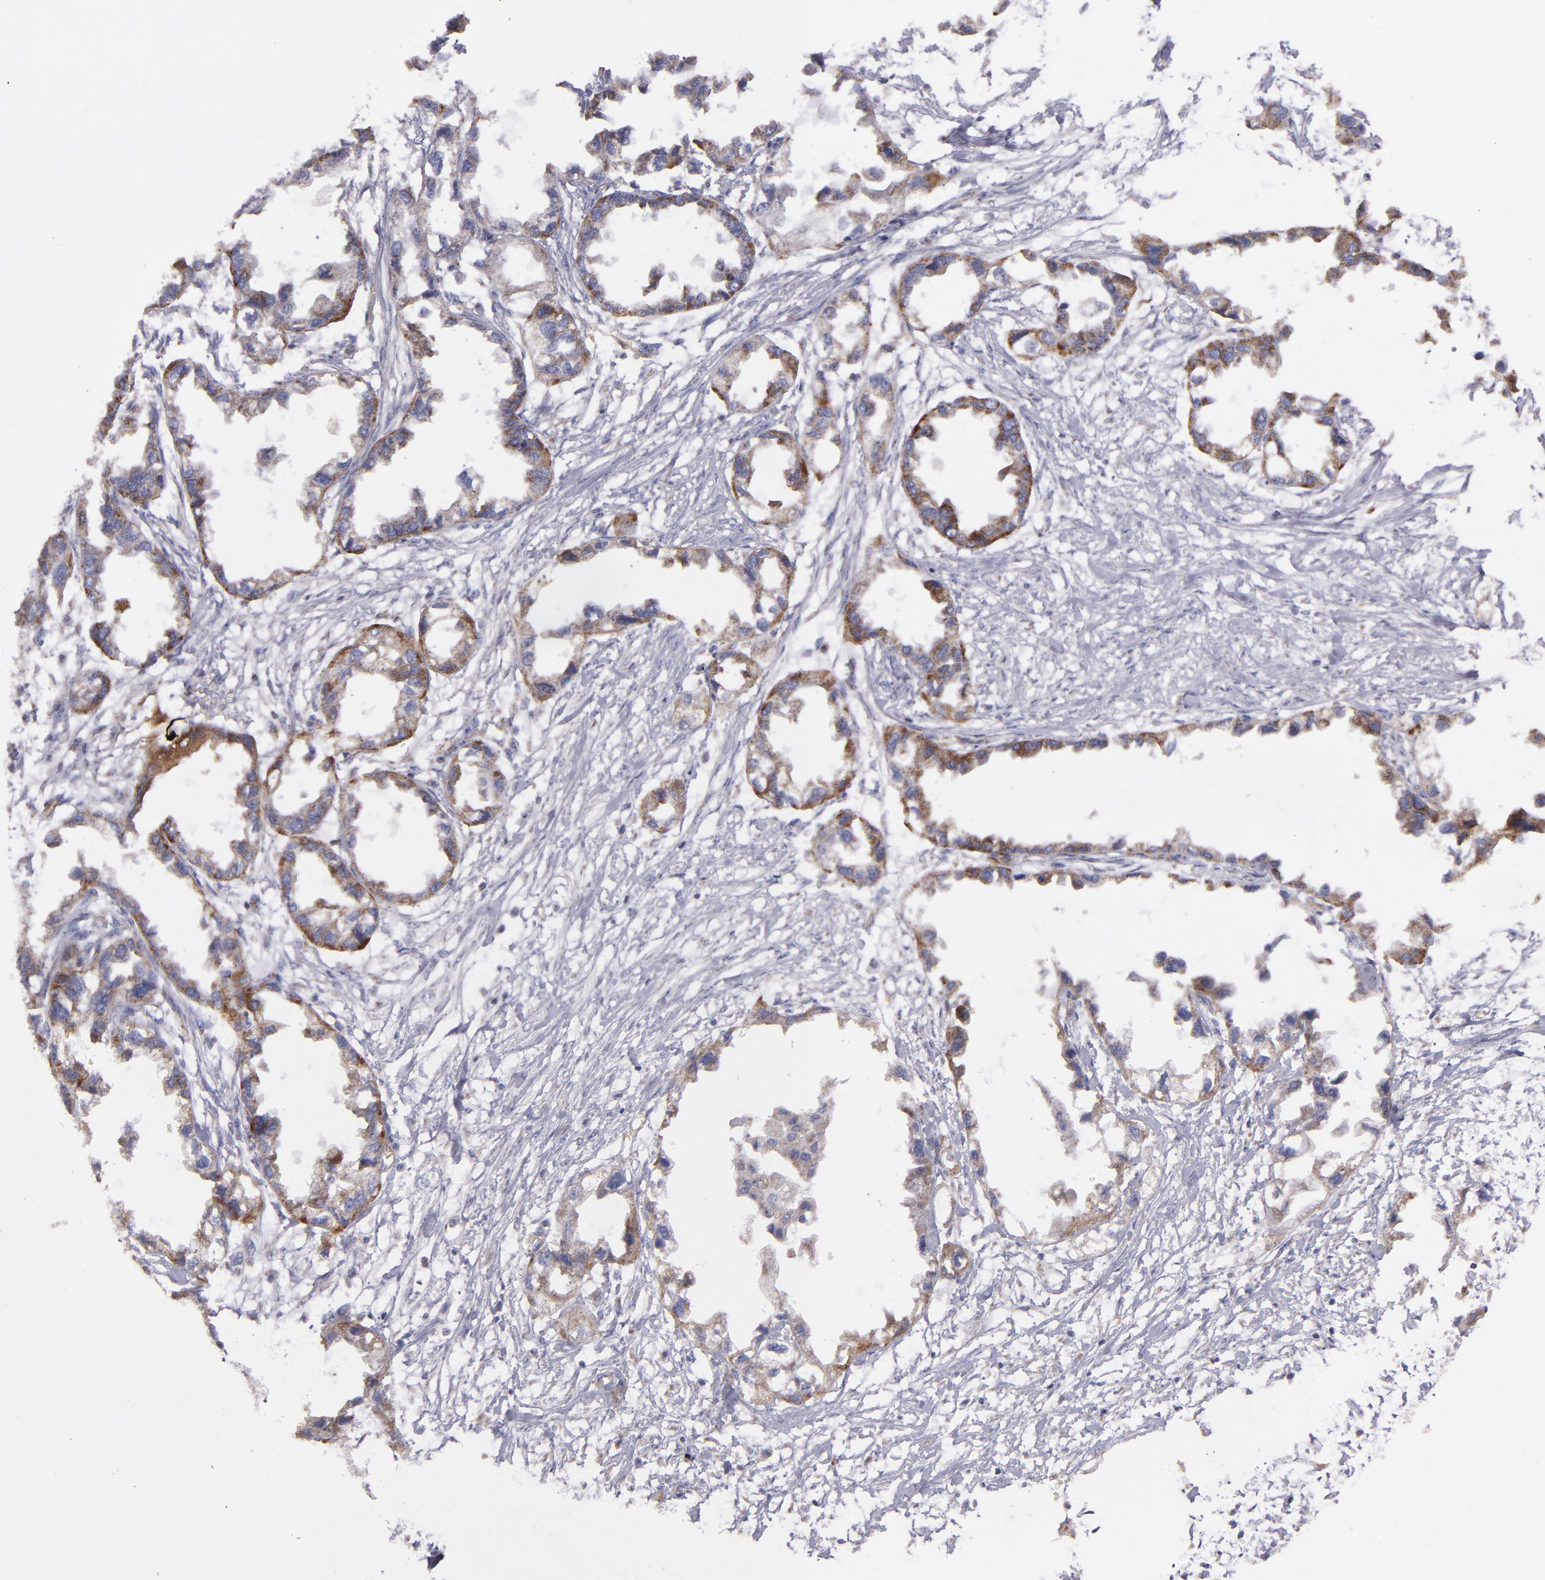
{"staining": {"intensity": "moderate", "quantity": ">75%", "location": "cytoplasmic/membranous"}, "tissue": "endometrial cancer", "cell_type": "Tumor cells", "image_type": "cancer", "snomed": [{"axis": "morphology", "description": "Adenocarcinoma, NOS"}, {"axis": "topography", "description": "Endometrium"}], "caption": "Human endometrial cancer stained with a brown dye reveals moderate cytoplasmic/membranous positive expression in approximately >75% of tumor cells.", "gene": "CLTA", "patient": {"sex": "female", "age": 67}}